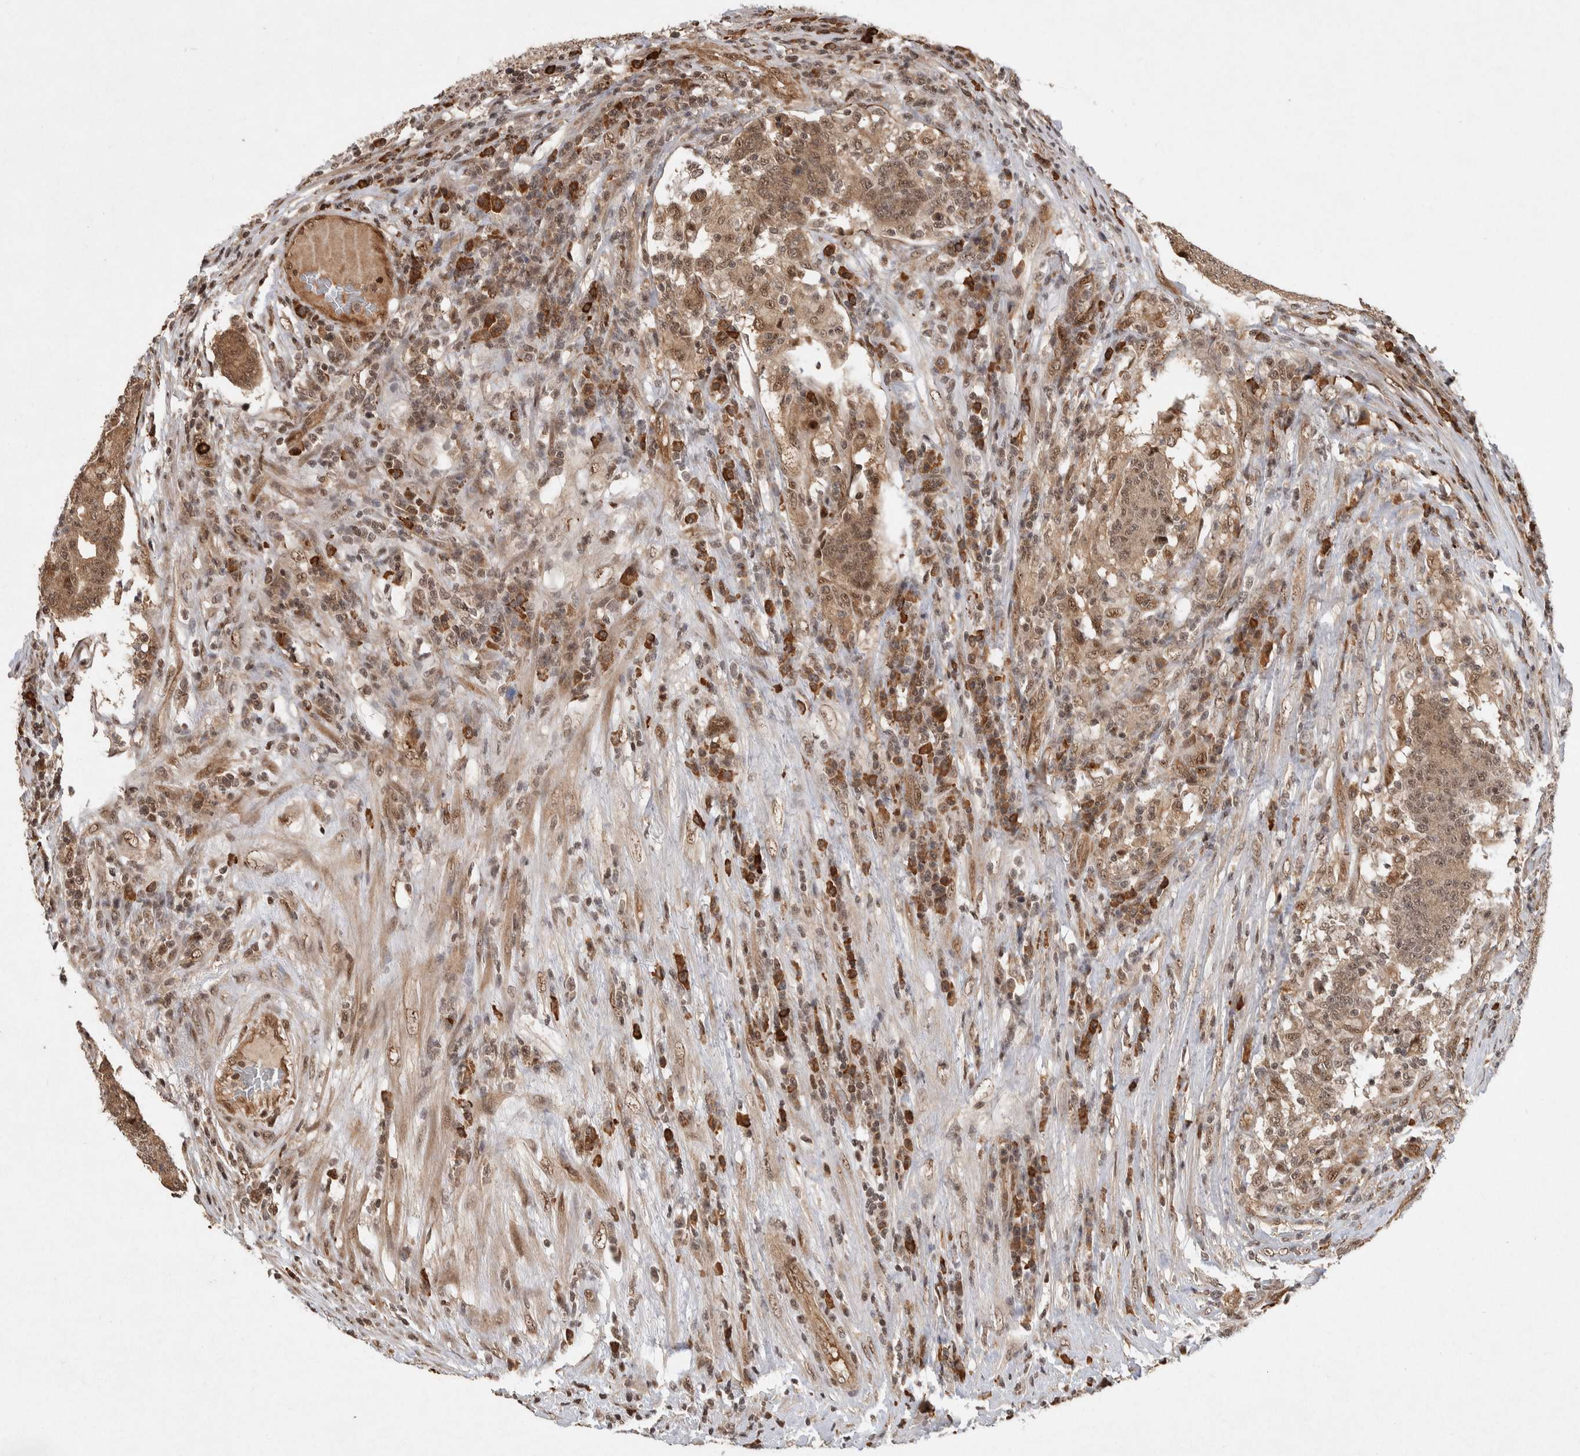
{"staining": {"intensity": "weak", "quantity": ">75%", "location": "nuclear"}, "tissue": "colorectal cancer", "cell_type": "Tumor cells", "image_type": "cancer", "snomed": [{"axis": "morphology", "description": "Normal tissue, NOS"}, {"axis": "morphology", "description": "Adenocarcinoma, NOS"}, {"axis": "topography", "description": "Colon"}], "caption": "Tumor cells show weak nuclear positivity in about >75% of cells in colorectal cancer.", "gene": "TOR1B", "patient": {"sex": "female", "age": 75}}